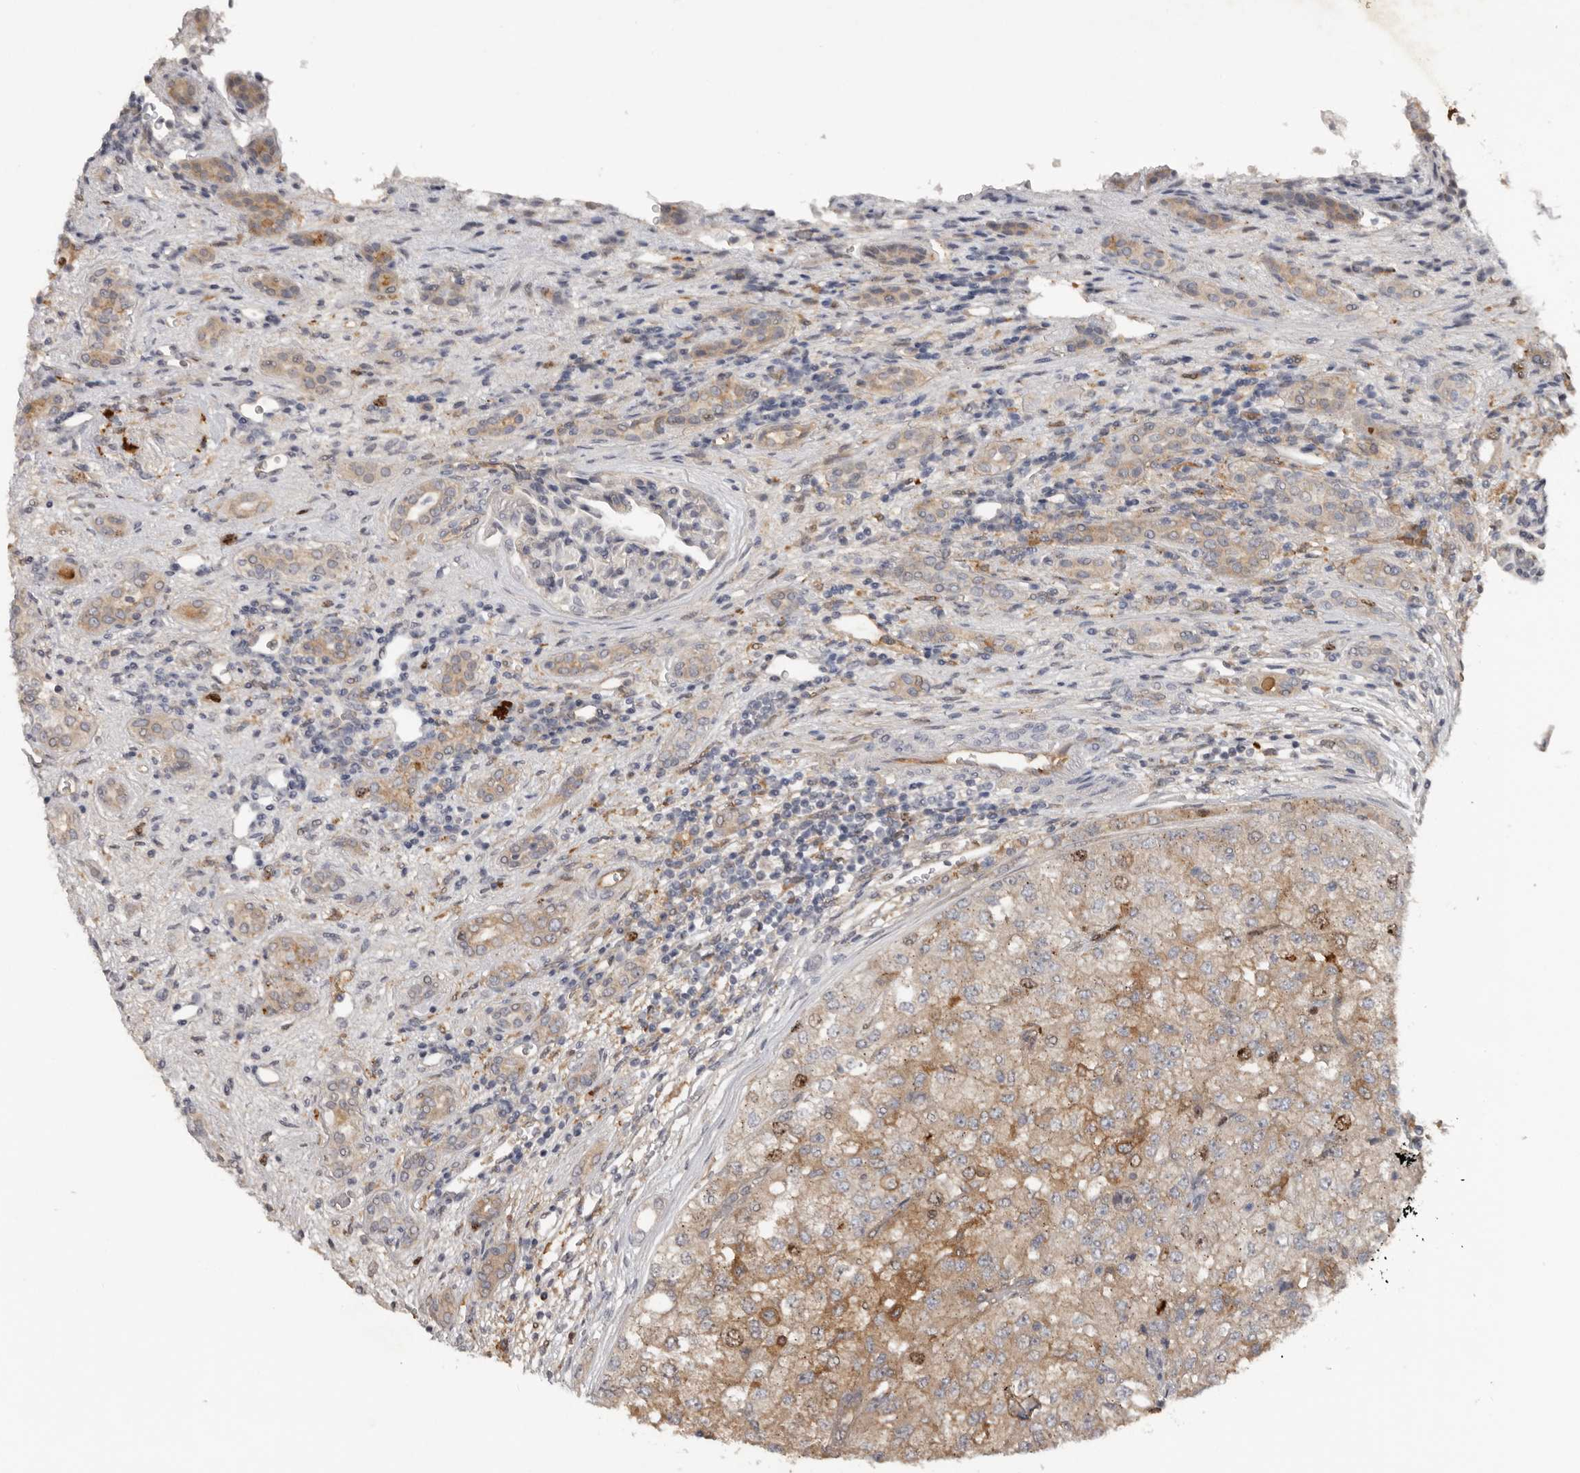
{"staining": {"intensity": "moderate", "quantity": "25%-75%", "location": "cytoplasmic/membranous"}, "tissue": "renal cancer", "cell_type": "Tumor cells", "image_type": "cancer", "snomed": [{"axis": "morphology", "description": "Adenocarcinoma, NOS"}, {"axis": "topography", "description": "Kidney"}], "caption": "Adenocarcinoma (renal) stained with a protein marker shows moderate staining in tumor cells.", "gene": "CDCA8", "patient": {"sex": "female", "age": 54}}